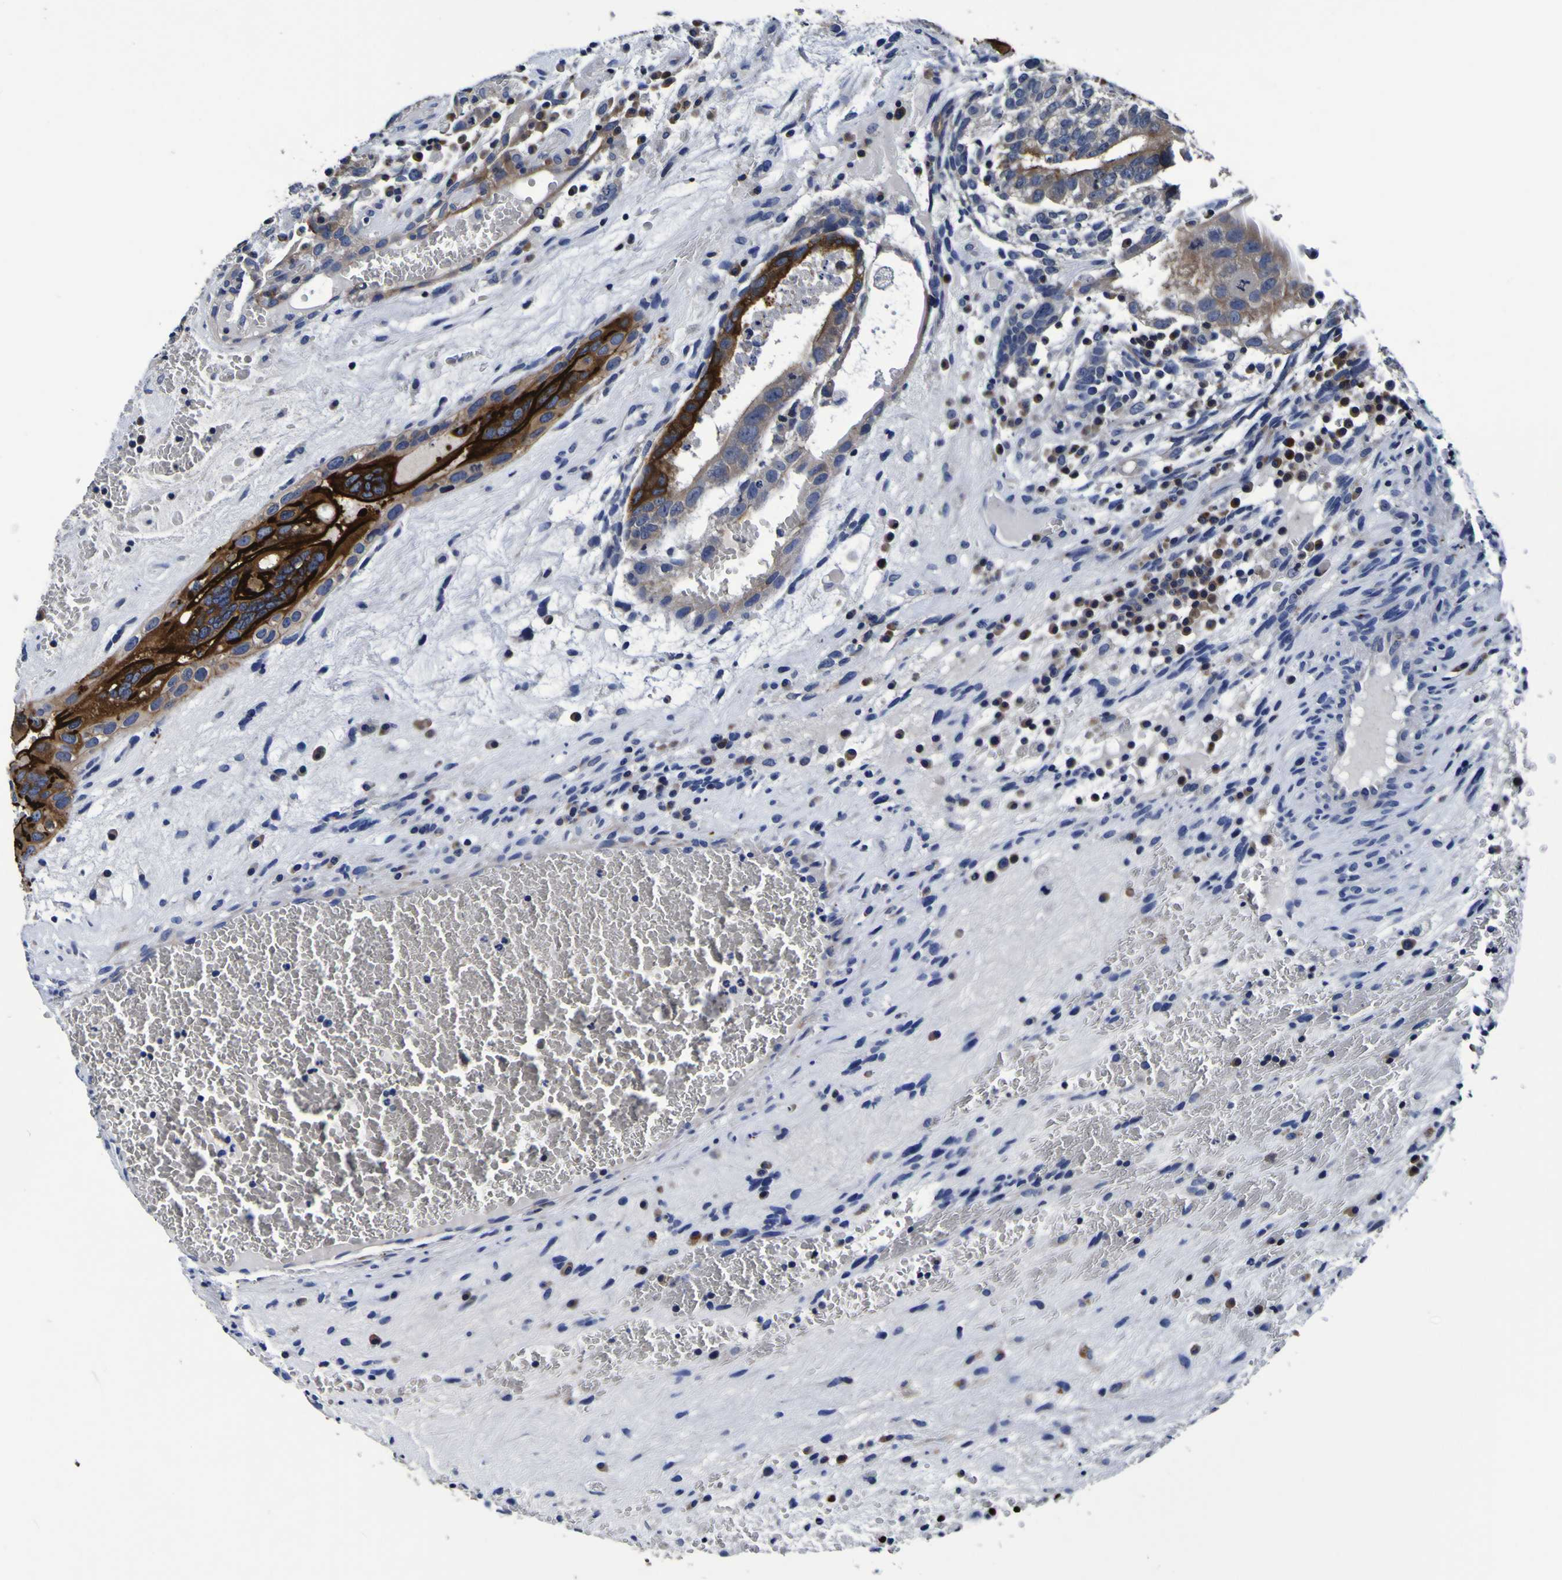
{"staining": {"intensity": "strong", "quantity": "<25%", "location": "cytoplasmic/membranous"}, "tissue": "testis cancer", "cell_type": "Tumor cells", "image_type": "cancer", "snomed": [{"axis": "morphology", "description": "Seminoma, NOS"}, {"axis": "morphology", "description": "Carcinoma, Embryonal, NOS"}, {"axis": "topography", "description": "Testis"}], "caption": "Strong cytoplasmic/membranous expression for a protein is seen in approximately <25% of tumor cells of embryonal carcinoma (testis) using IHC.", "gene": "SORCS1", "patient": {"sex": "male", "age": 52}}